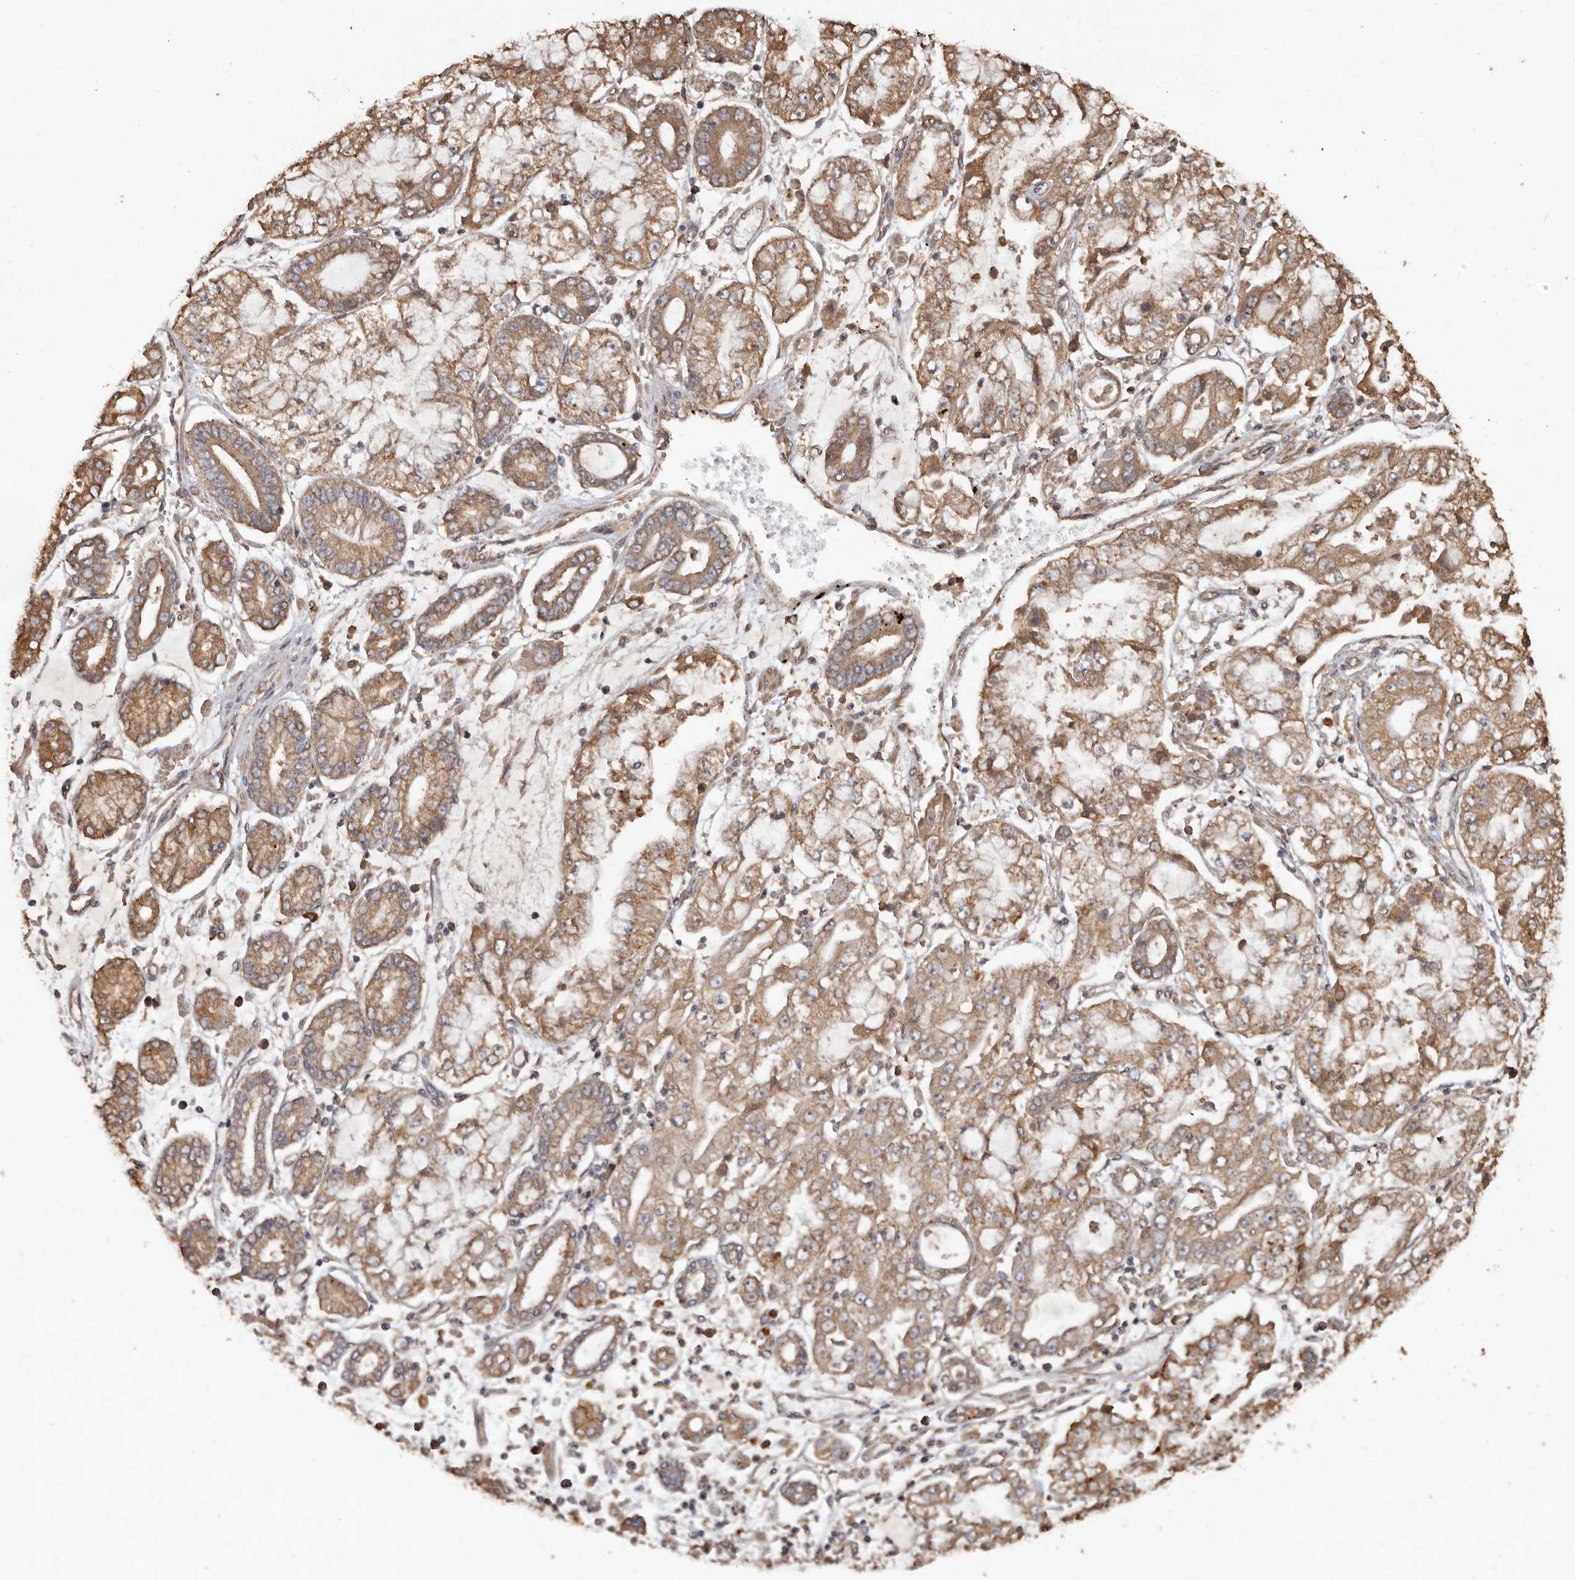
{"staining": {"intensity": "moderate", "quantity": ">75%", "location": "cytoplasmic/membranous"}, "tissue": "stomach cancer", "cell_type": "Tumor cells", "image_type": "cancer", "snomed": [{"axis": "morphology", "description": "Adenocarcinoma, NOS"}, {"axis": "topography", "description": "Stomach"}], "caption": "Immunohistochemical staining of human stomach adenocarcinoma demonstrates moderate cytoplasmic/membranous protein positivity in about >75% of tumor cells.", "gene": "FLCN", "patient": {"sex": "male", "age": 76}}